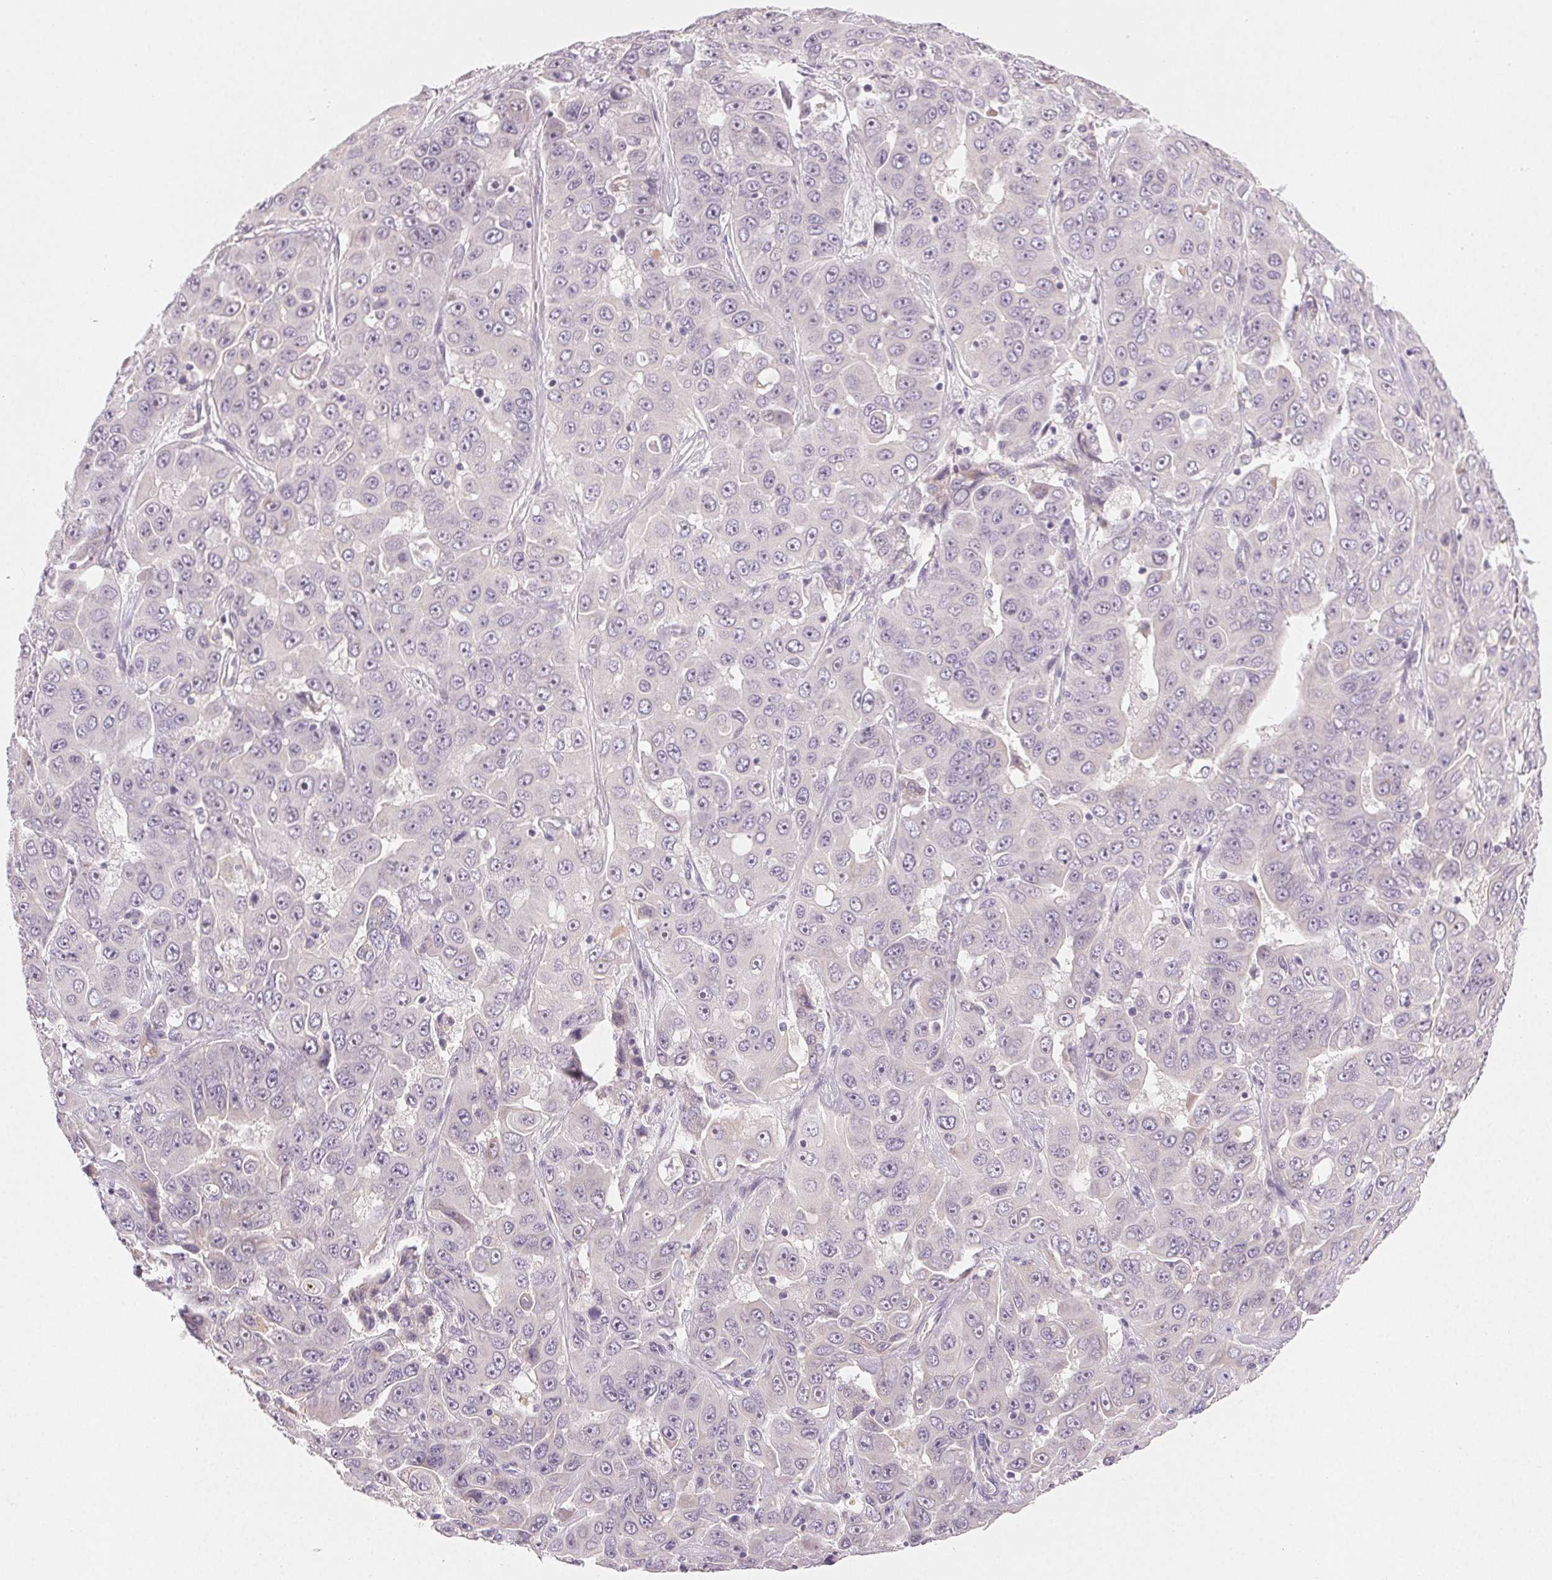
{"staining": {"intensity": "negative", "quantity": "none", "location": "none"}, "tissue": "liver cancer", "cell_type": "Tumor cells", "image_type": "cancer", "snomed": [{"axis": "morphology", "description": "Cholangiocarcinoma"}, {"axis": "topography", "description": "Liver"}], "caption": "This is a image of immunohistochemistry (IHC) staining of liver cholangiocarcinoma, which shows no expression in tumor cells. Nuclei are stained in blue.", "gene": "MYBL1", "patient": {"sex": "female", "age": 52}}